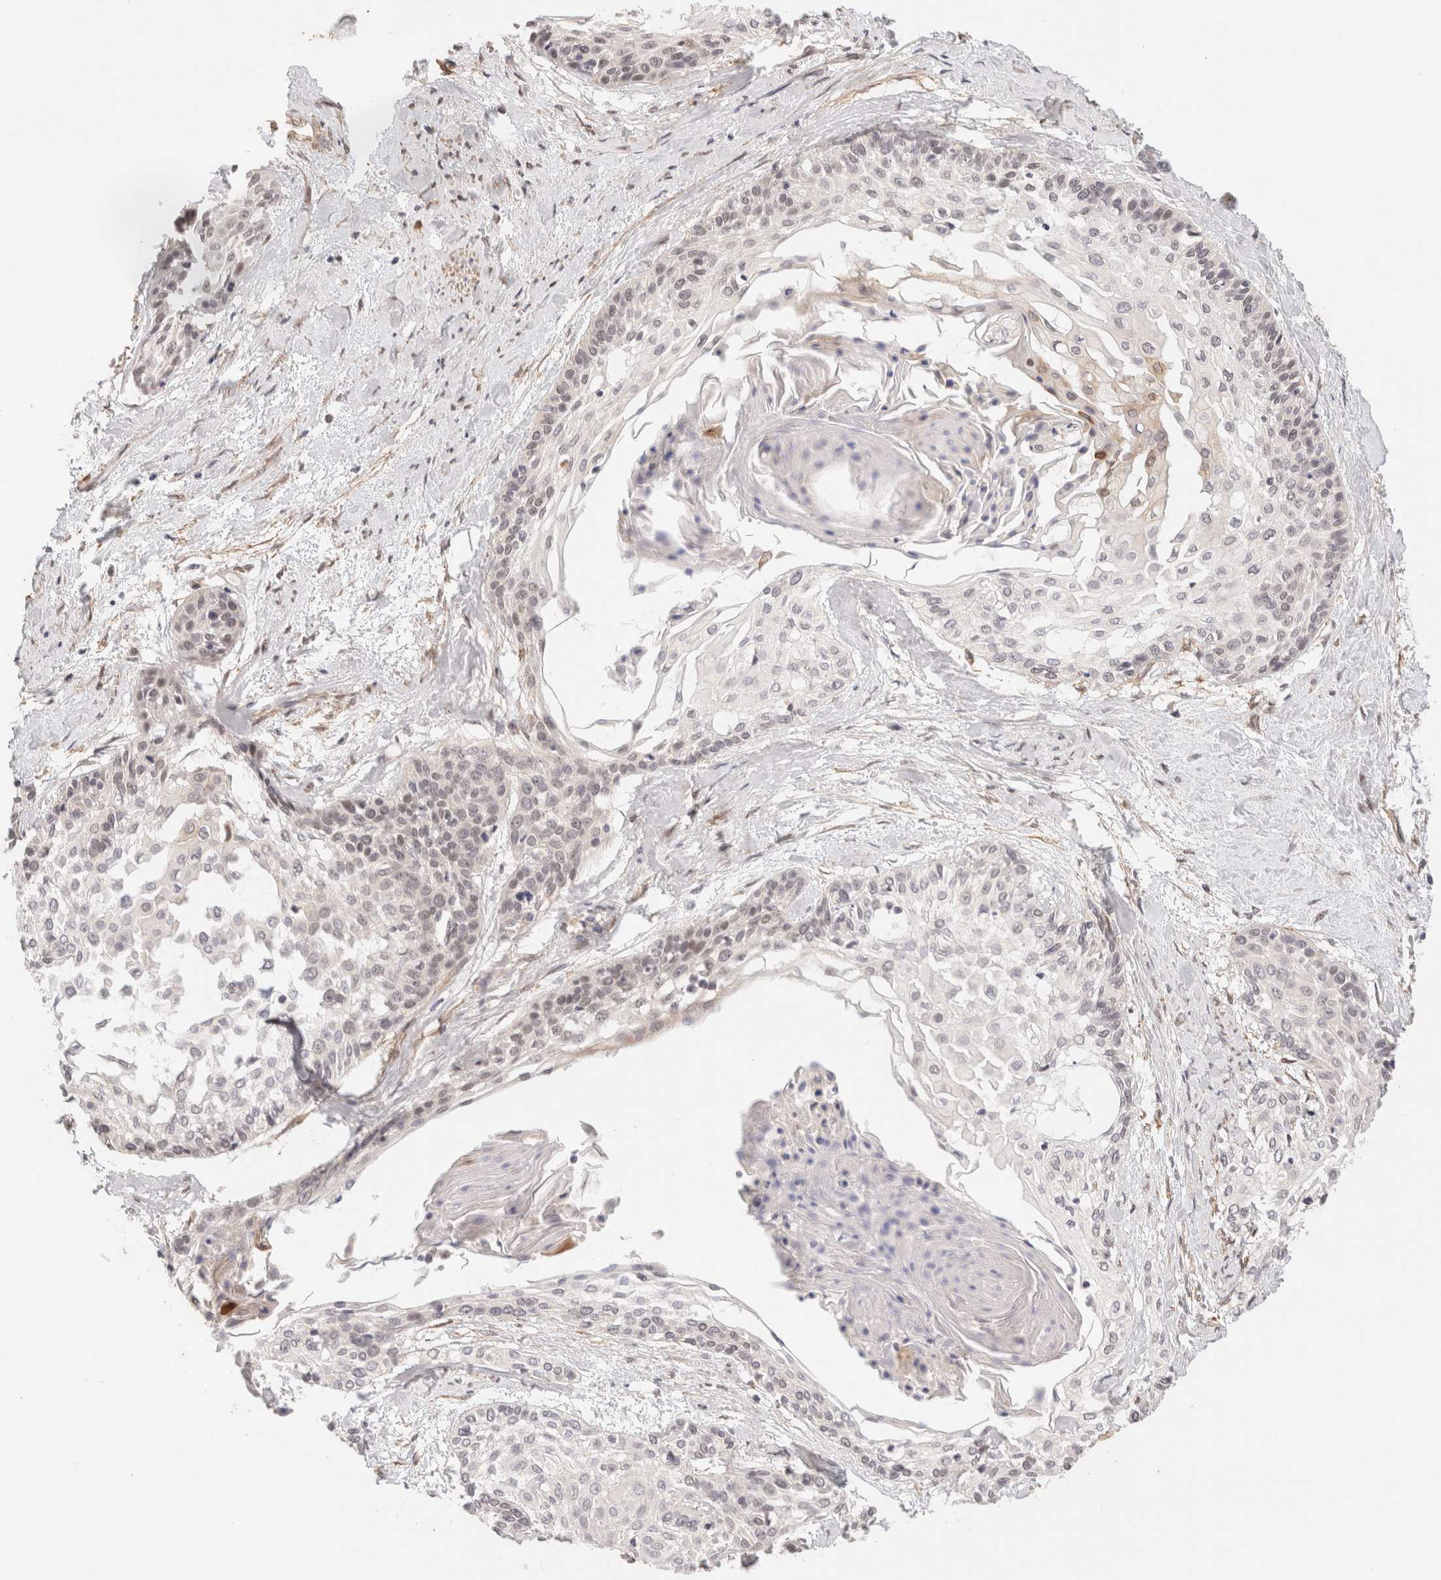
{"staining": {"intensity": "weak", "quantity": "<25%", "location": "nuclear"}, "tissue": "cervical cancer", "cell_type": "Tumor cells", "image_type": "cancer", "snomed": [{"axis": "morphology", "description": "Squamous cell carcinoma, NOS"}, {"axis": "topography", "description": "Cervix"}], "caption": "High power microscopy photomicrograph of an IHC histopathology image of cervical cancer, revealing no significant expression in tumor cells.", "gene": "BRPF3", "patient": {"sex": "female", "age": 57}}